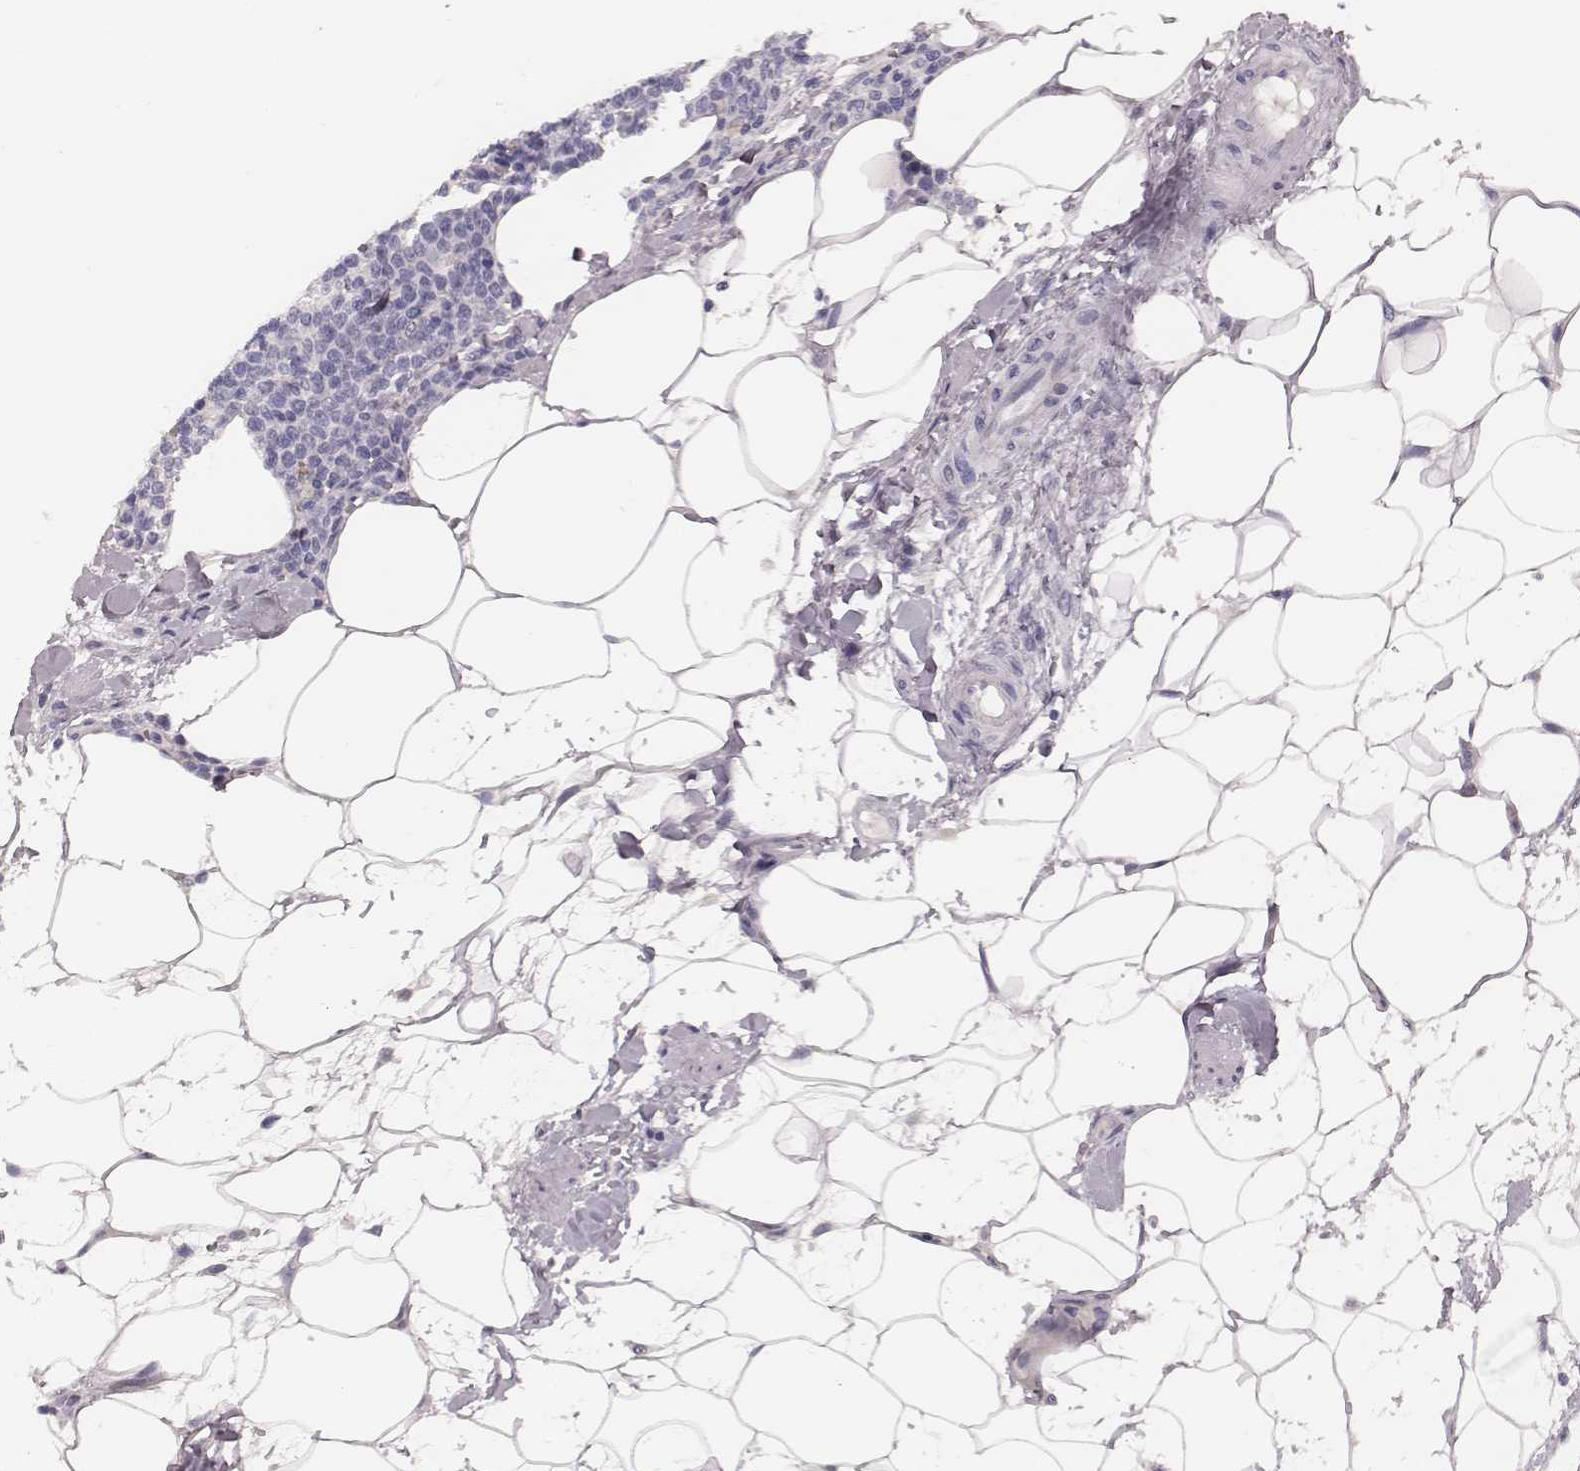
{"staining": {"intensity": "negative", "quantity": "none", "location": "none"}, "tissue": "lymphoma", "cell_type": "Tumor cells", "image_type": "cancer", "snomed": [{"axis": "morphology", "description": "Malignant lymphoma, non-Hodgkin's type, High grade"}, {"axis": "topography", "description": "Lymph node"}], "caption": "The micrograph reveals no significant expression in tumor cells of lymphoma. The staining was performed using DAB (3,3'-diaminobenzidine) to visualize the protein expression in brown, while the nuclei were stained in blue with hematoxylin (Magnification: 20x).", "gene": "CSHL1", "patient": {"sex": "male", "age": 61}}